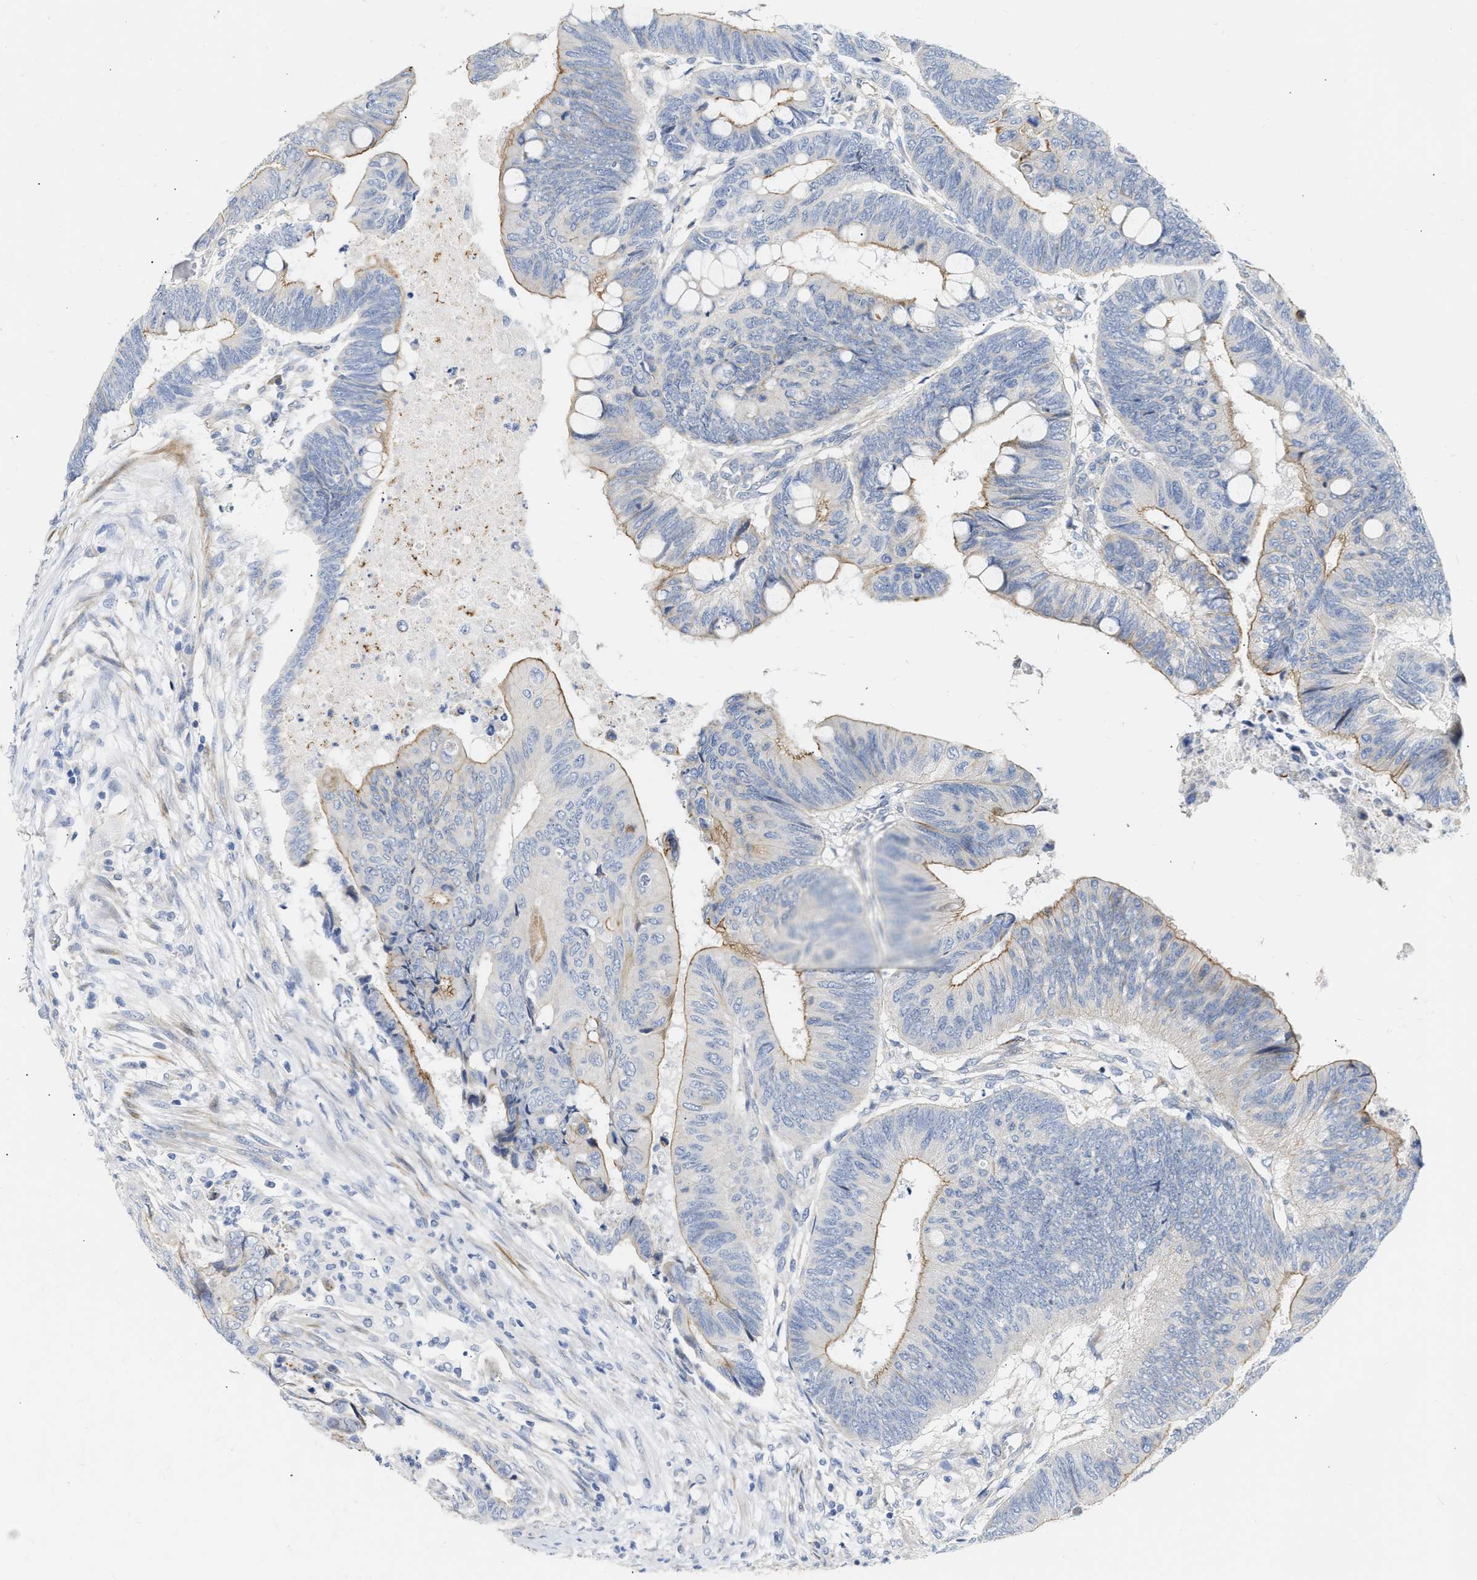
{"staining": {"intensity": "moderate", "quantity": "<25%", "location": "cytoplasmic/membranous"}, "tissue": "colorectal cancer", "cell_type": "Tumor cells", "image_type": "cancer", "snomed": [{"axis": "morphology", "description": "Normal tissue, NOS"}, {"axis": "morphology", "description": "Adenocarcinoma, NOS"}, {"axis": "topography", "description": "Rectum"}, {"axis": "topography", "description": "Peripheral nerve tissue"}], "caption": "This is an image of IHC staining of colorectal adenocarcinoma, which shows moderate expression in the cytoplasmic/membranous of tumor cells.", "gene": "FHL1", "patient": {"sex": "male", "age": 92}}